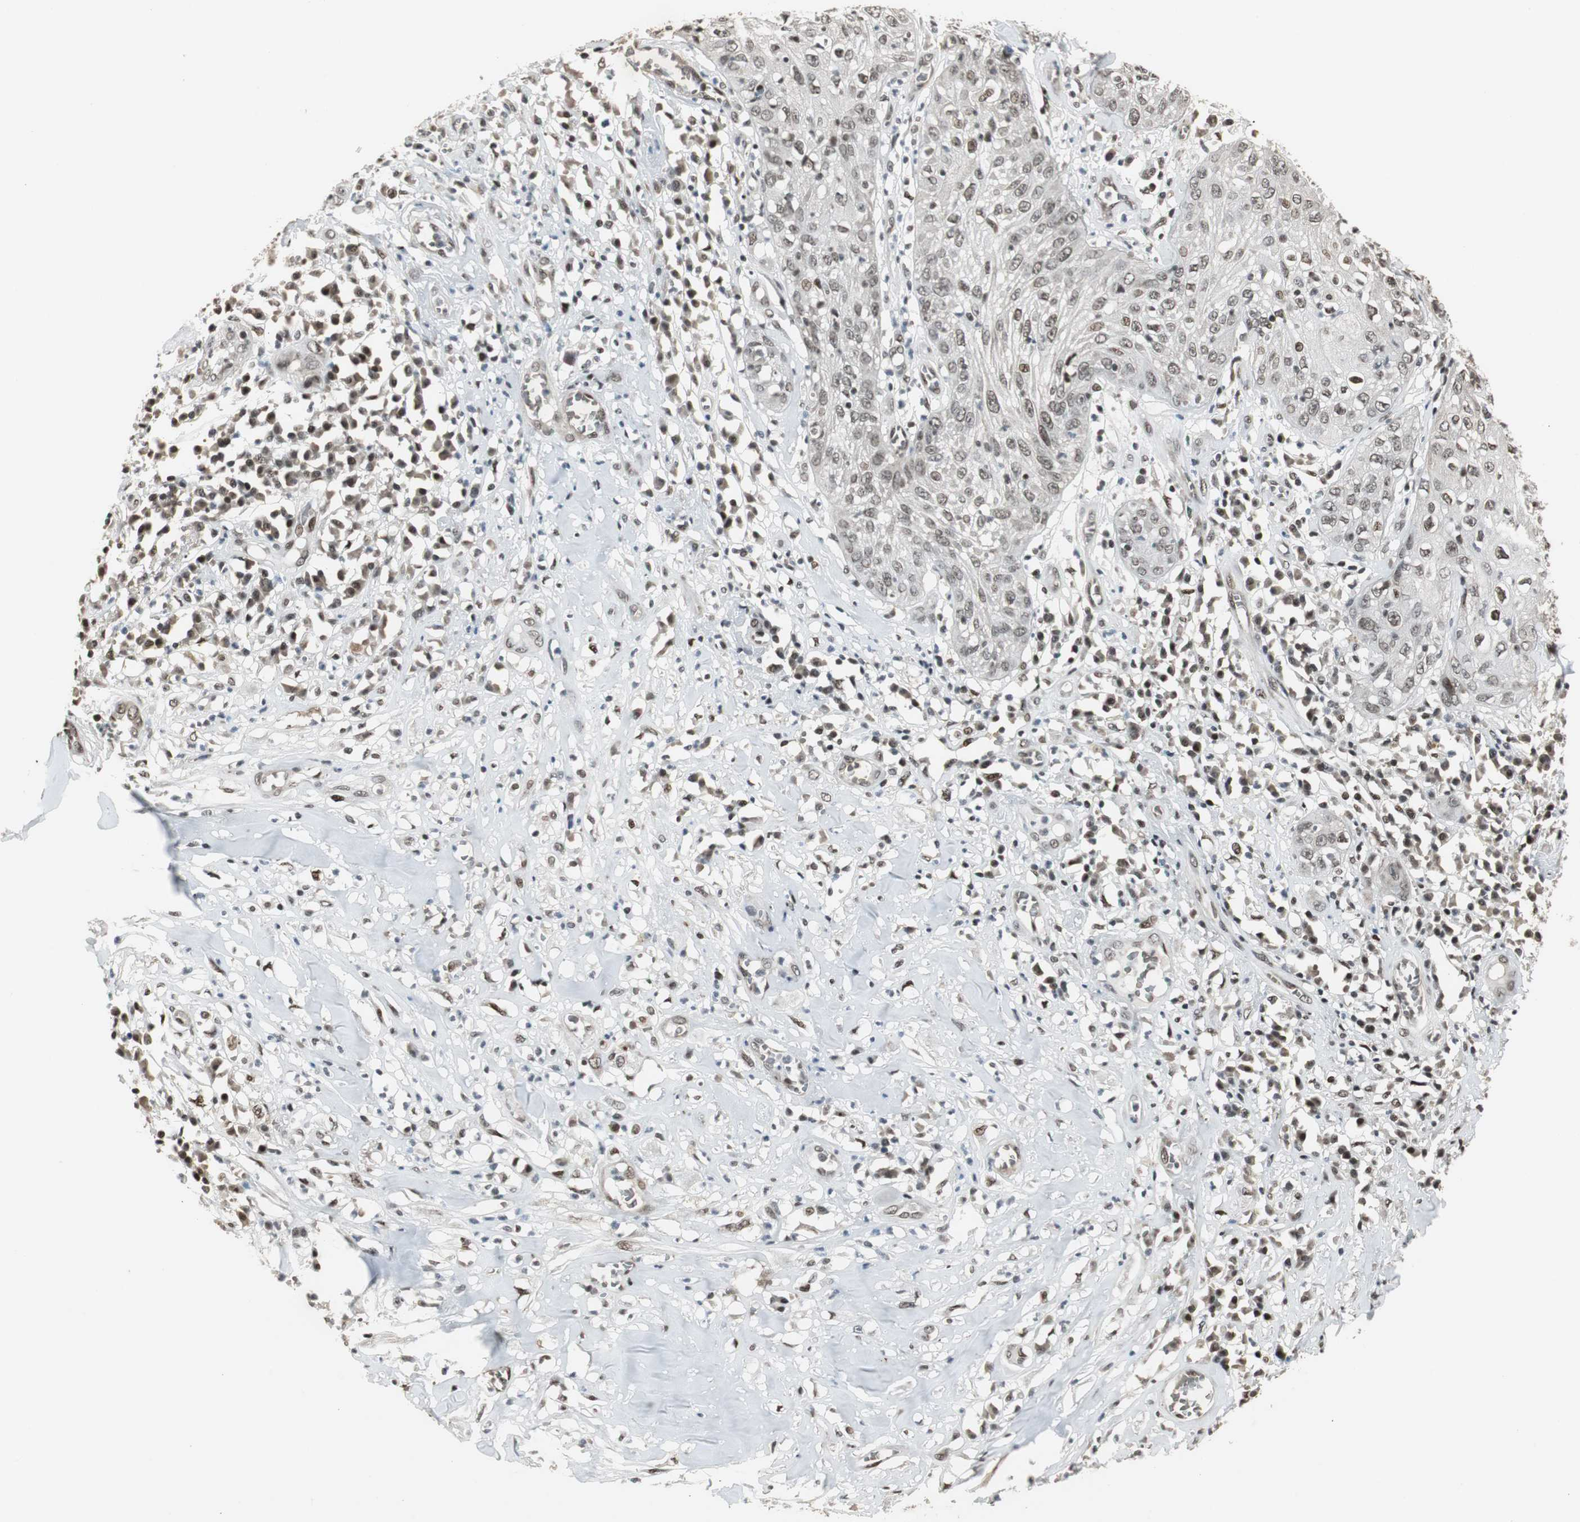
{"staining": {"intensity": "moderate", "quantity": ">75%", "location": "nuclear"}, "tissue": "skin cancer", "cell_type": "Tumor cells", "image_type": "cancer", "snomed": [{"axis": "morphology", "description": "Squamous cell carcinoma, NOS"}, {"axis": "topography", "description": "Skin"}], "caption": "The immunohistochemical stain shows moderate nuclear staining in tumor cells of skin cancer (squamous cell carcinoma) tissue. Using DAB (3,3'-diaminobenzidine) (brown) and hematoxylin (blue) stains, captured at high magnification using brightfield microscopy.", "gene": "TAF5", "patient": {"sex": "male", "age": 65}}